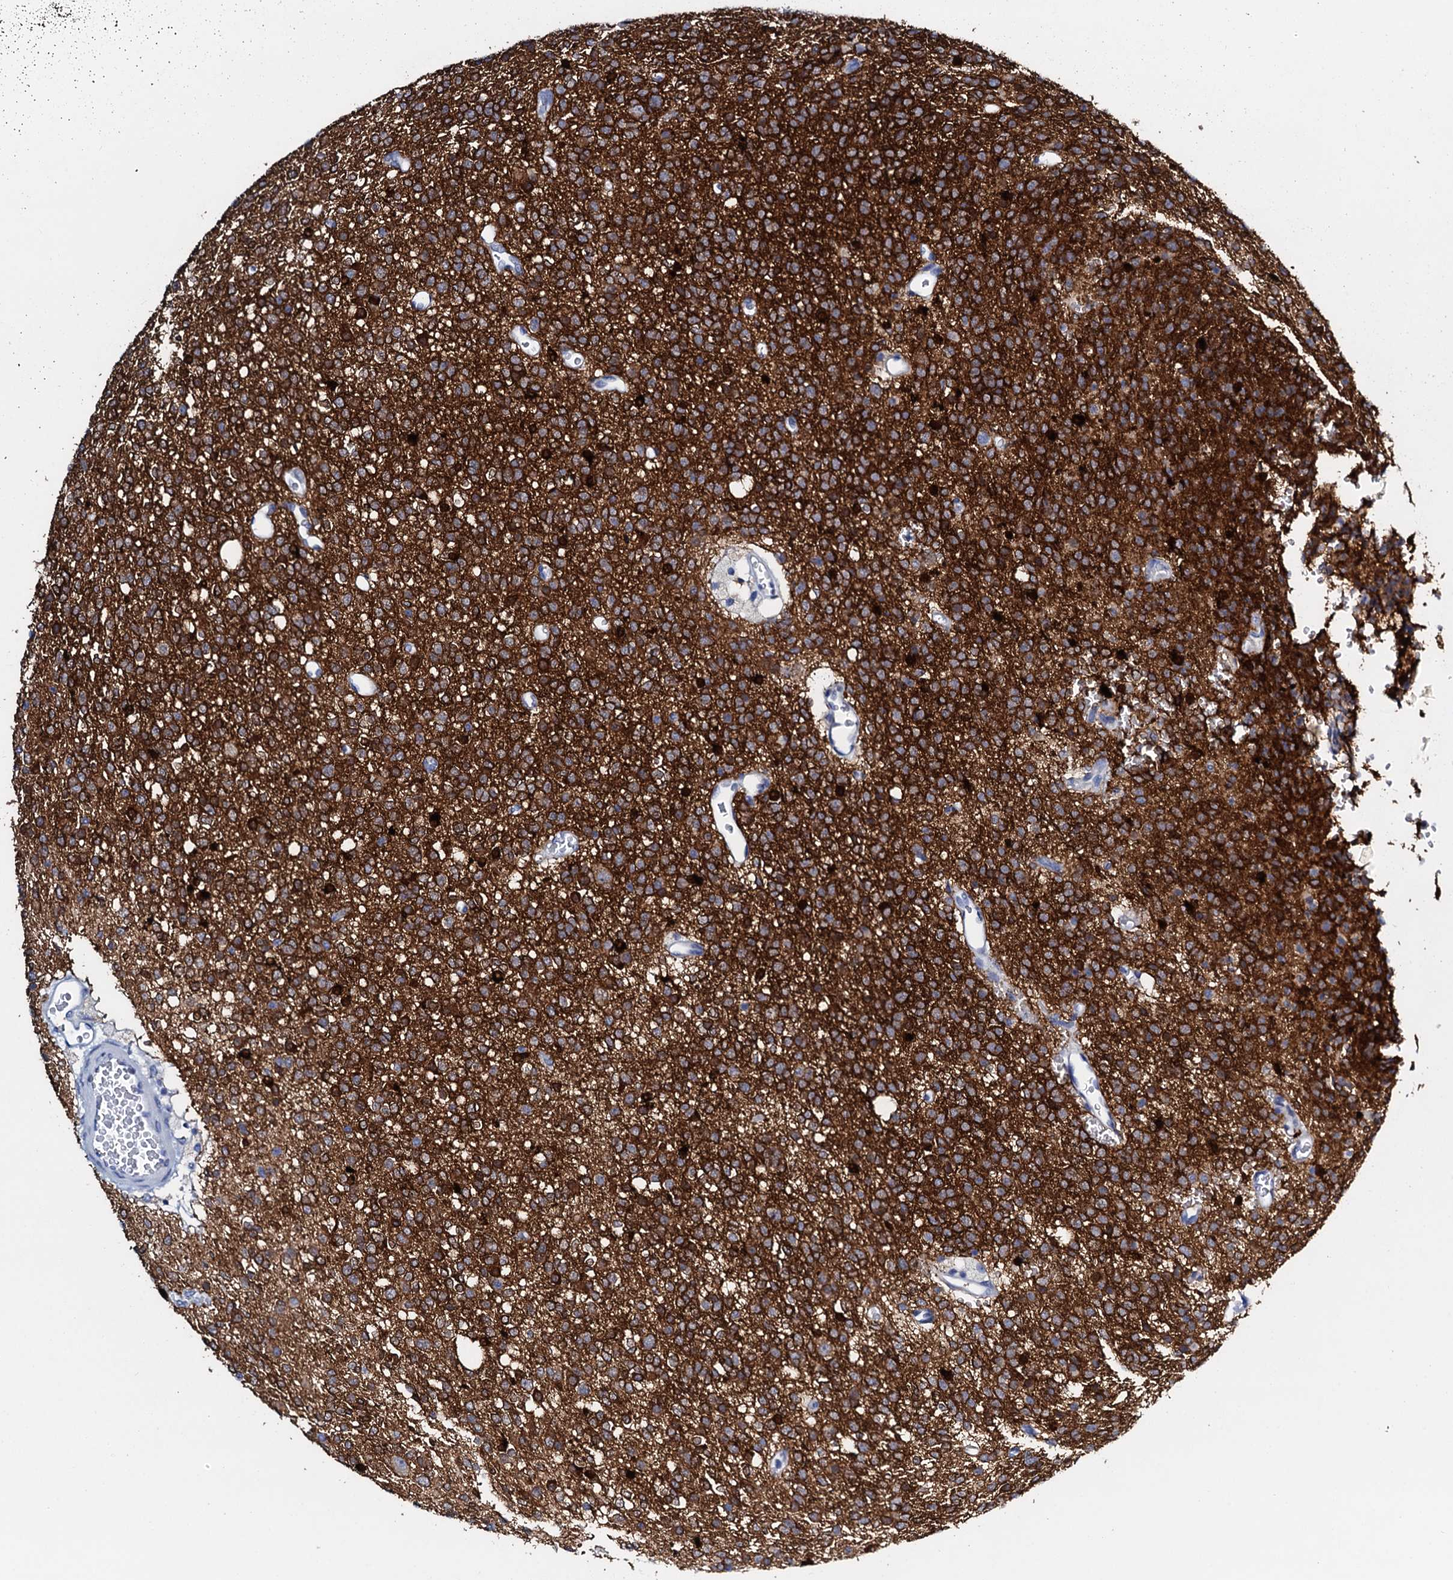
{"staining": {"intensity": "strong", "quantity": ">75%", "location": "cytoplasmic/membranous"}, "tissue": "glioma", "cell_type": "Tumor cells", "image_type": "cancer", "snomed": [{"axis": "morphology", "description": "Glioma, malignant, High grade"}, {"axis": "topography", "description": "Brain"}], "caption": "Malignant glioma (high-grade) stained for a protein exhibits strong cytoplasmic/membranous positivity in tumor cells. Using DAB (brown) and hematoxylin (blue) stains, captured at high magnification using brightfield microscopy.", "gene": "AMER2", "patient": {"sex": "male", "age": 34}}